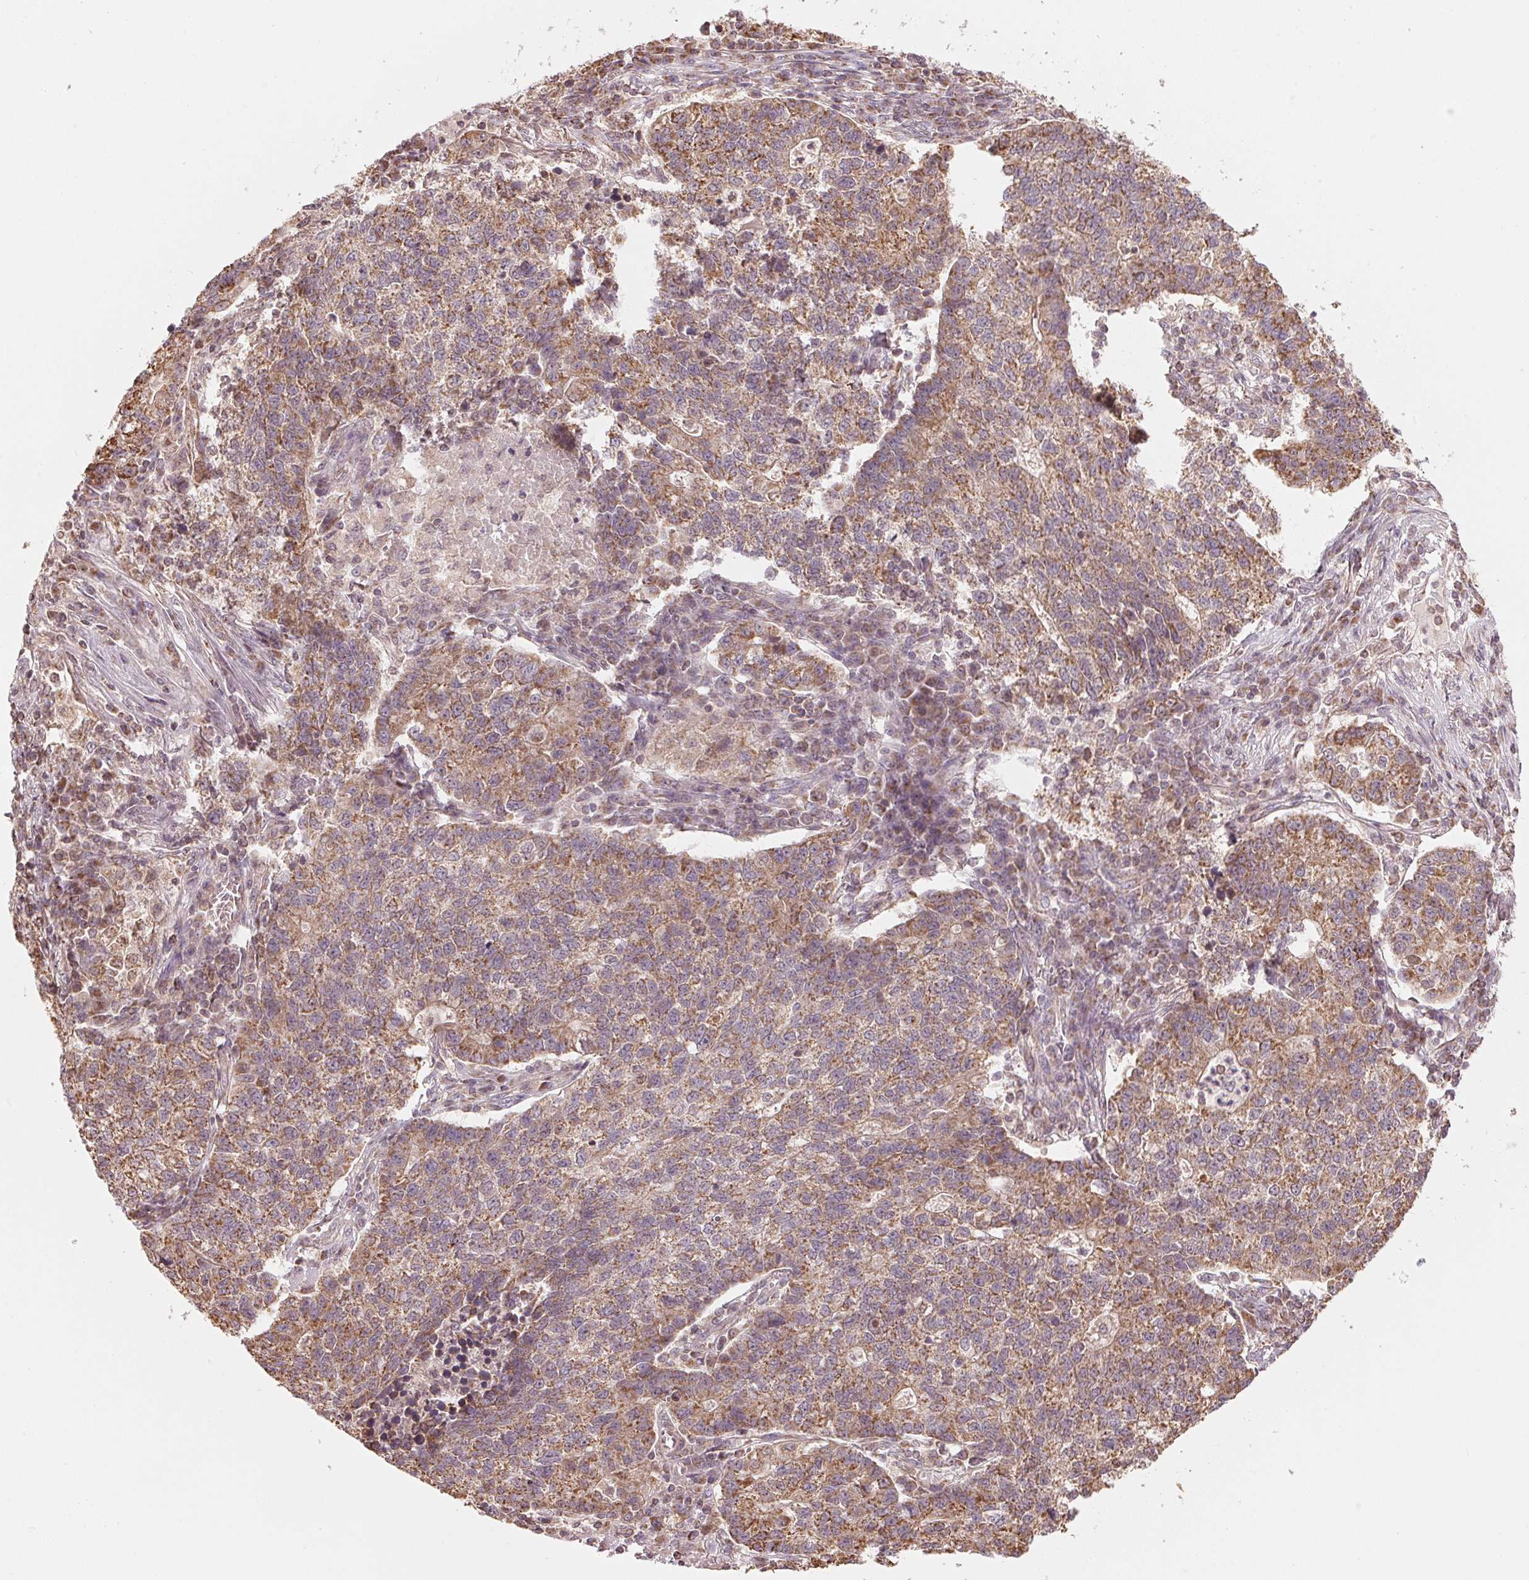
{"staining": {"intensity": "moderate", "quantity": ">75%", "location": "cytoplasmic/membranous"}, "tissue": "lung cancer", "cell_type": "Tumor cells", "image_type": "cancer", "snomed": [{"axis": "morphology", "description": "Adenocarcinoma, NOS"}, {"axis": "topography", "description": "Lung"}], "caption": "Lung adenocarcinoma stained with a brown dye displays moderate cytoplasmic/membranous positive positivity in approximately >75% of tumor cells.", "gene": "ARHGAP6", "patient": {"sex": "male", "age": 57}}